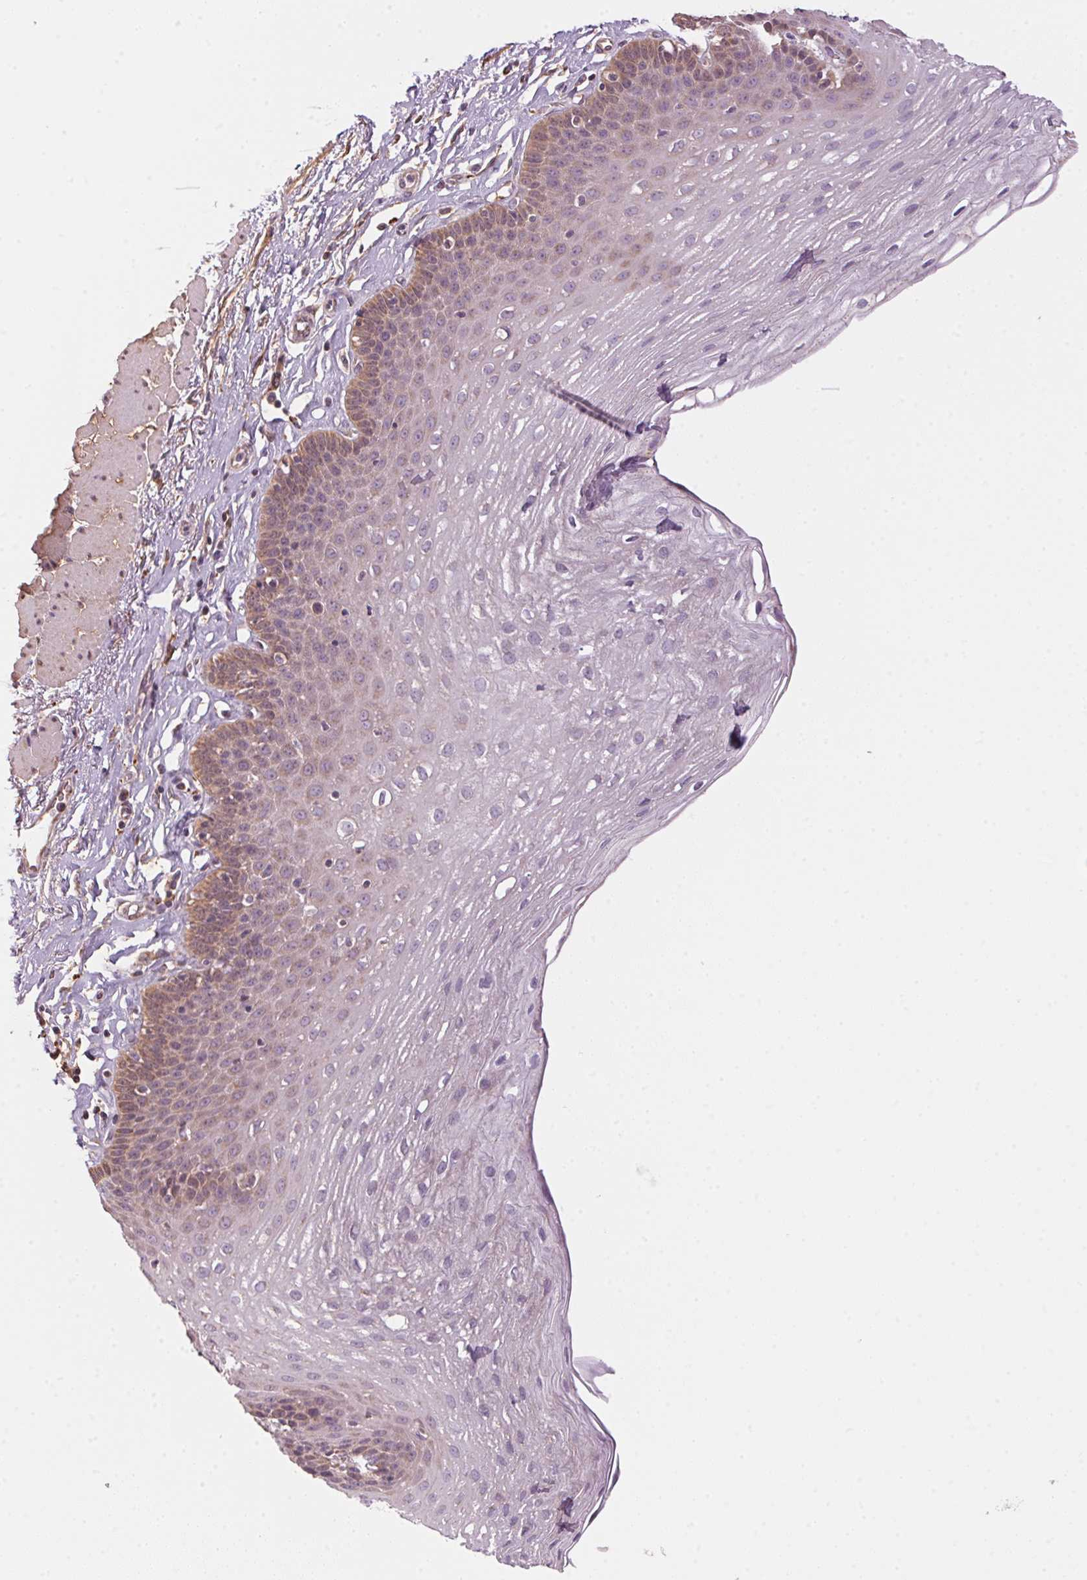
{"staining": {"intensity": "weak", "quantity": "25%-75%", "location": "cytoplasmic/membranous"}, "tissue": "esophagus", "cell_type": "Squamous epithelial cells", "image_type": "normal", "snomed": [{"axis": "morphology", "description": "Normal tissue, NOS"}, {"axis": "topography", "description": "Esophagus"}], "caption": "Esophagus stained for a protein demonstrates weak cytoplasmic/membranous positivity in squamous epithelial cells. The protein of interest is shown in brown color, while the nuclei are stained blue.", "gene": "ADH5", "patient": {"sex": "female", "age": 81}}